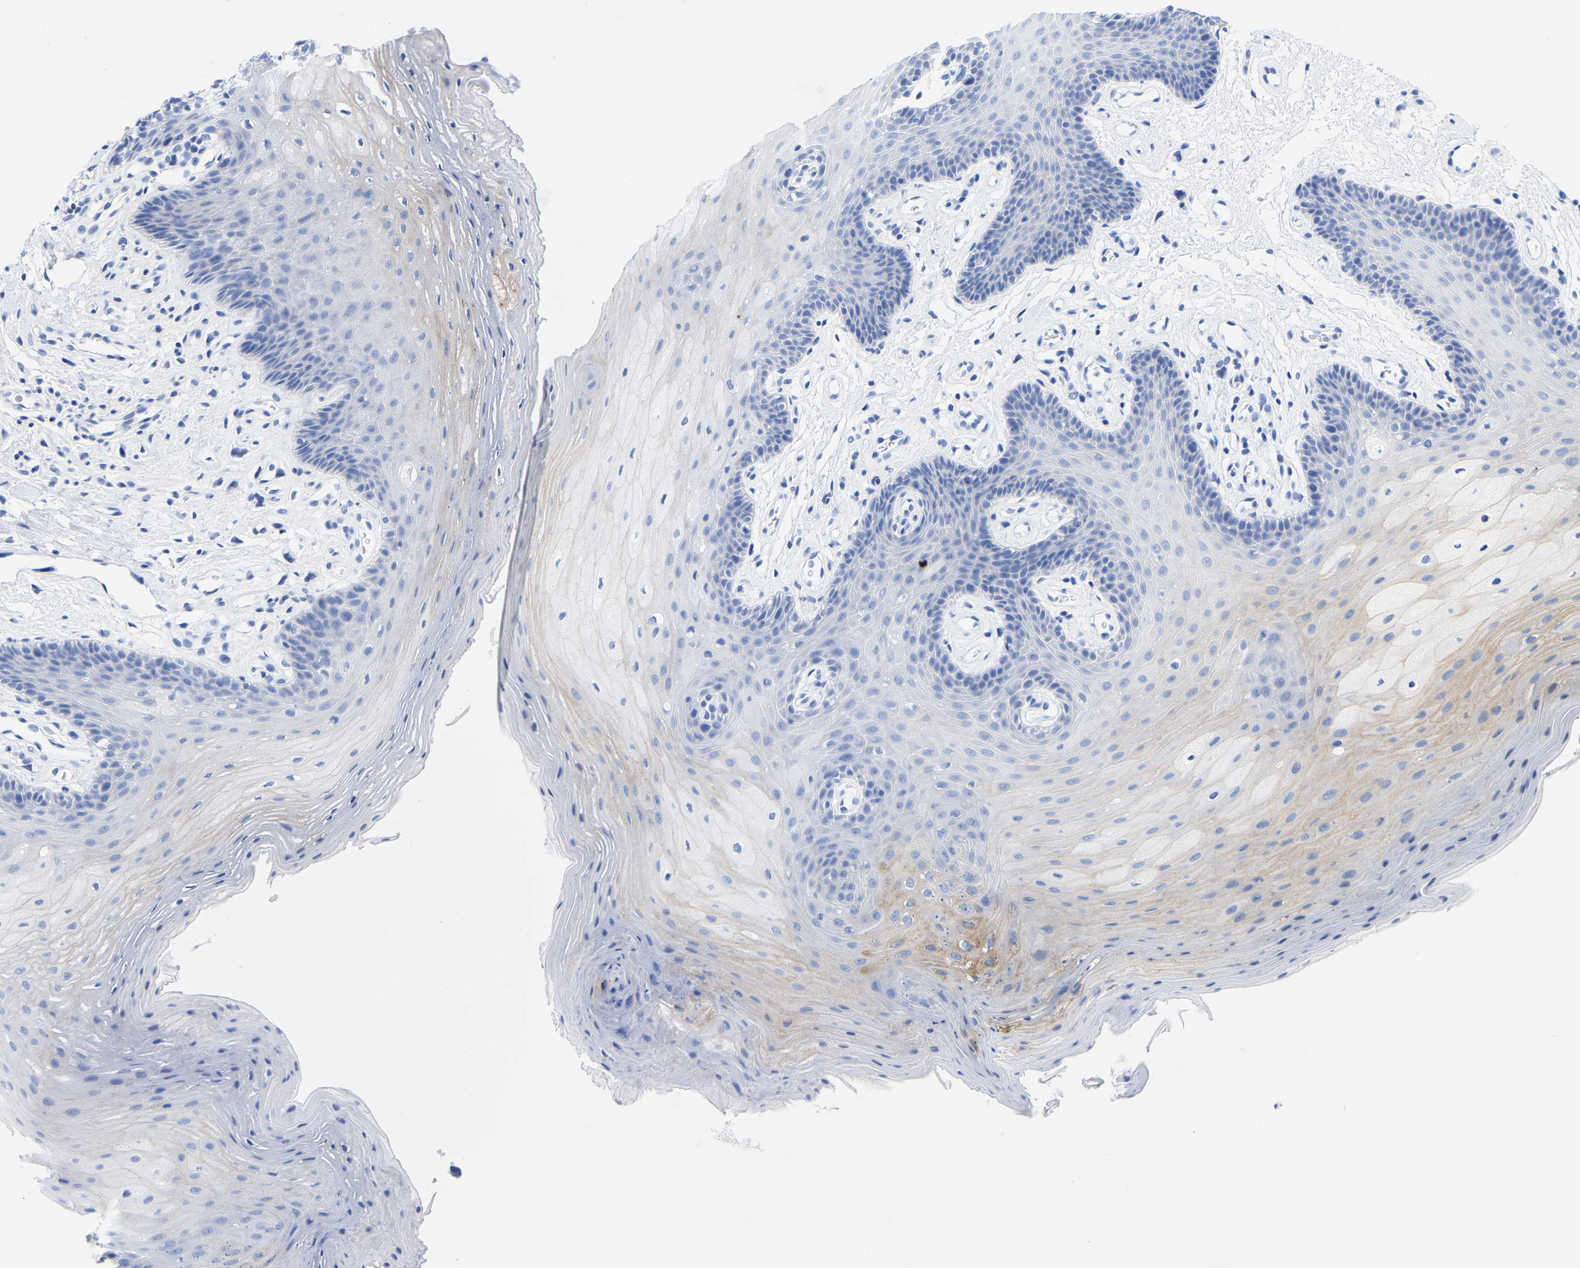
{"staining": {"intensity": "weak", "quantity": "<25%", "location": "cytoplasmic/membranous"}, "tissue": "oral mucosa", "cell_type": "Squamous epithelial cells", "image_type": "normal", "snomed": [{"axis": "morphology", "description": "Normal tissue, NOS"}, {"axis": "morphology", "description": "Squamous cell carcinoma, NOS"}, {"axis": "topography", "description": "Oral tissue"}, {"axis": "topography", "description": "Head-Neck"}], "caption": "Protein analysis of normal oral mucosa shows no significant positivity in squamous epithelial cells.", "gene": "ZNF629", "patient": {"sex": "male", "age": 71}}